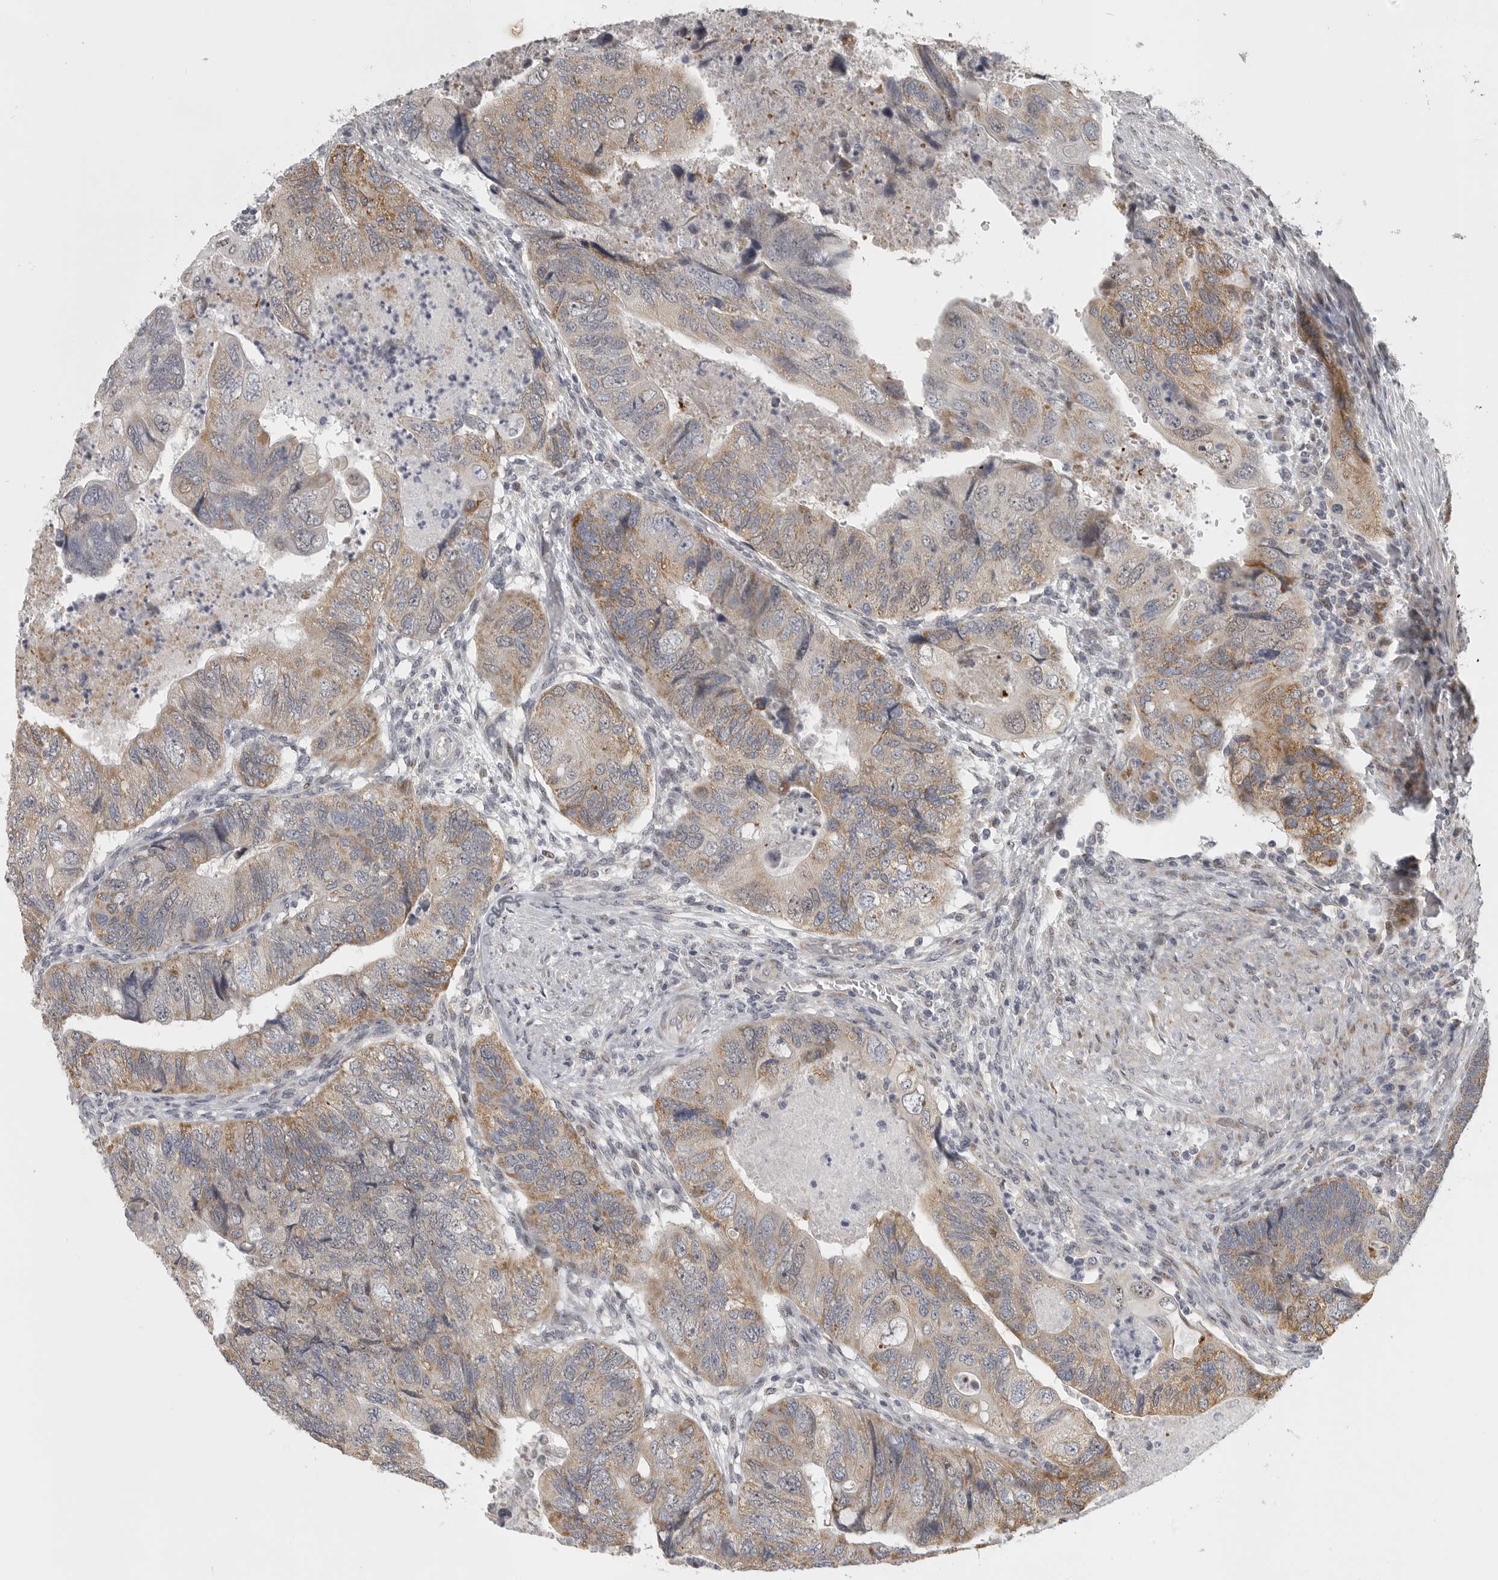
{"staining": {"intensity": "moderate", "quantity": "25%-75%", "location": "cytoplasmic/membranous"}, "tissue": "colorectal cancer", "cell_type": "Tumor cells", "image_type": "cancer", "snomed": [{"axis": "morphology", "description": "Adenocarcinoma, NOS"}, {"axis": "topography", "description": "Rectum"}], "caption": "Colorectal cancer was stained to show a protein in brown. There is medium levels of moderate cytoplasmic/membranous positivity in approximately 25%-75% of tumor cells.", "gene": "POLE2", "patient": {"sex": "male", "age": 63}}